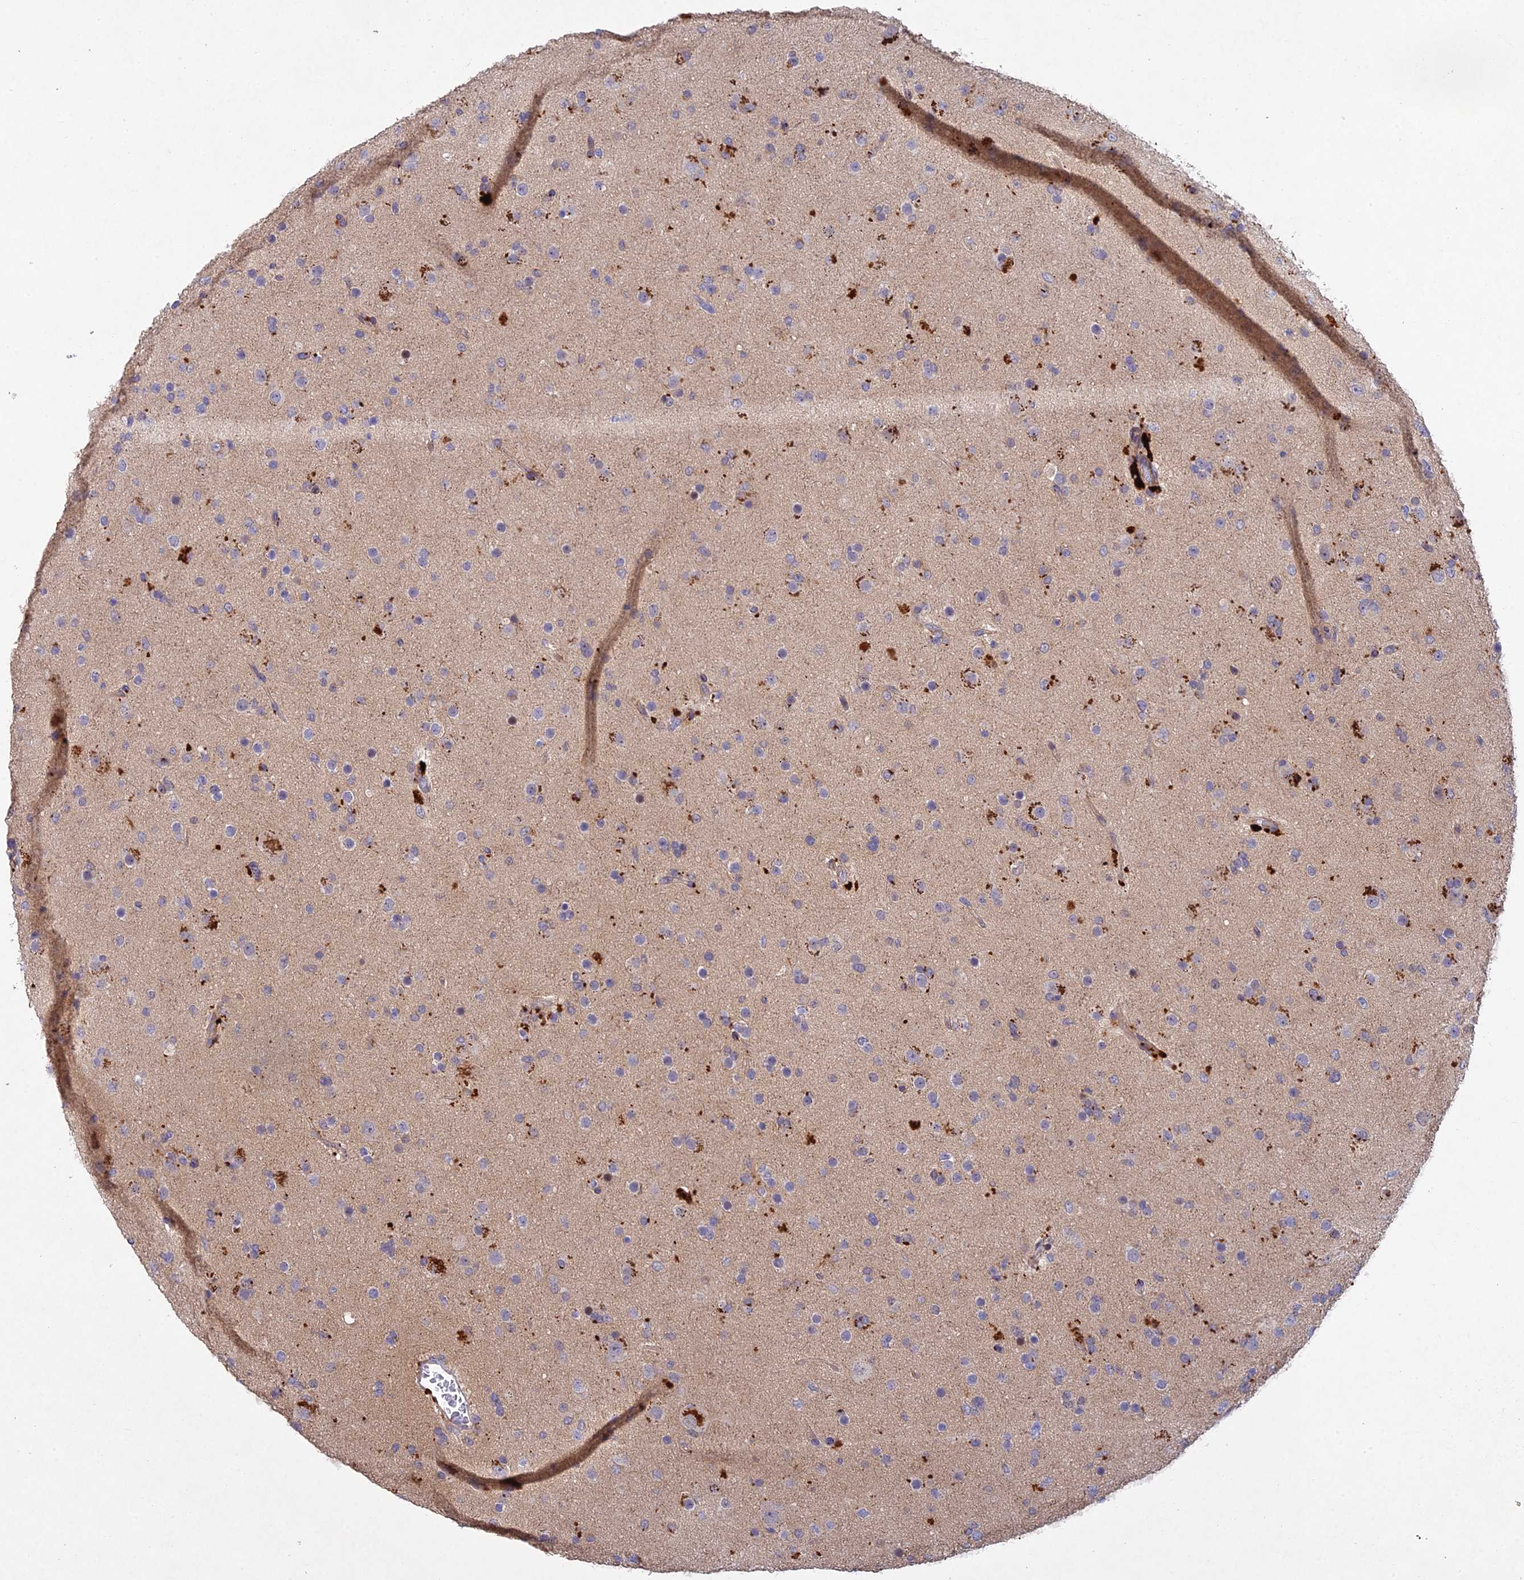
{"staining": {"intensity": "negative", "quantity": "none", "location": "none"}, "tissue": "glioma", "cell_type": "Tumor cells", "image_type": "cancer", "snomed": [{"axis": "morphology", "description": "Glioma, malignant, Low grade"}, {"axis": "topography", "description": "Brain"}], "caption": "Histopathology image shows no protein expression in tumor cells of glioma tissue. Brightfield microscopy of immunohistochemistry (IHC) stained with DAB (brown) and hematoxylin (blue), captured at high magnification.", "gene": "NSMCE1", "patient": {"sex": "male", "age": 65}}